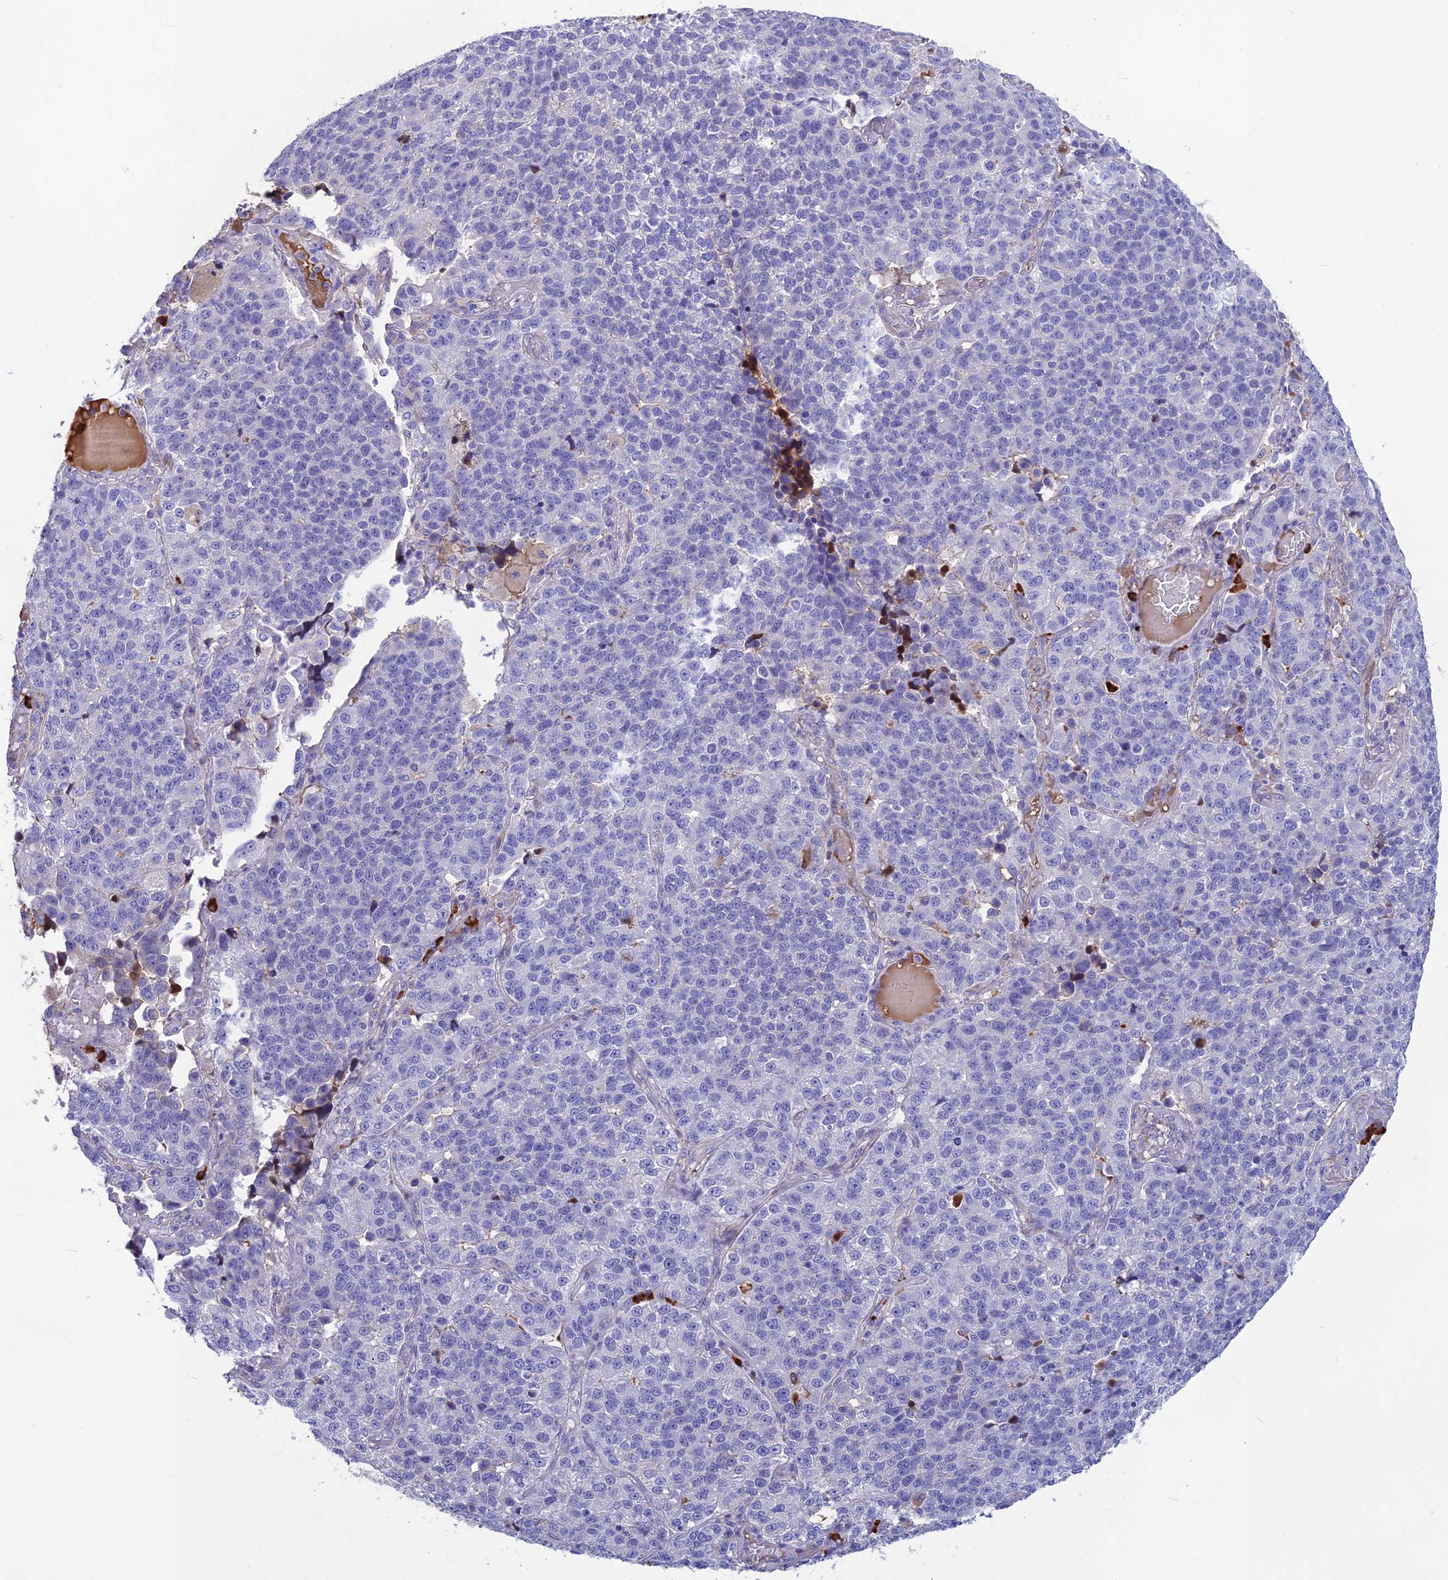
{"staining": {"intensity": "negative", "quantity": "none", "location": "none"}, "tissue": "lung cancer", "cell_type": "Tumor cells", "image_type": "cancer", "snomed": [{"axis": "morphology", "description": "Adenocarcinoma, NOS"}, {"axis": "topography", "description": "Lung"}], "caption": "This photomicrograph is of lung cancer stained with immunohistochemistry to label a protein in brown with the nuclei are counter-stained blue. There is no staining in tumor cells.", "gene": "SNAP91", "patient": {"sex": "male", "age": 49}}